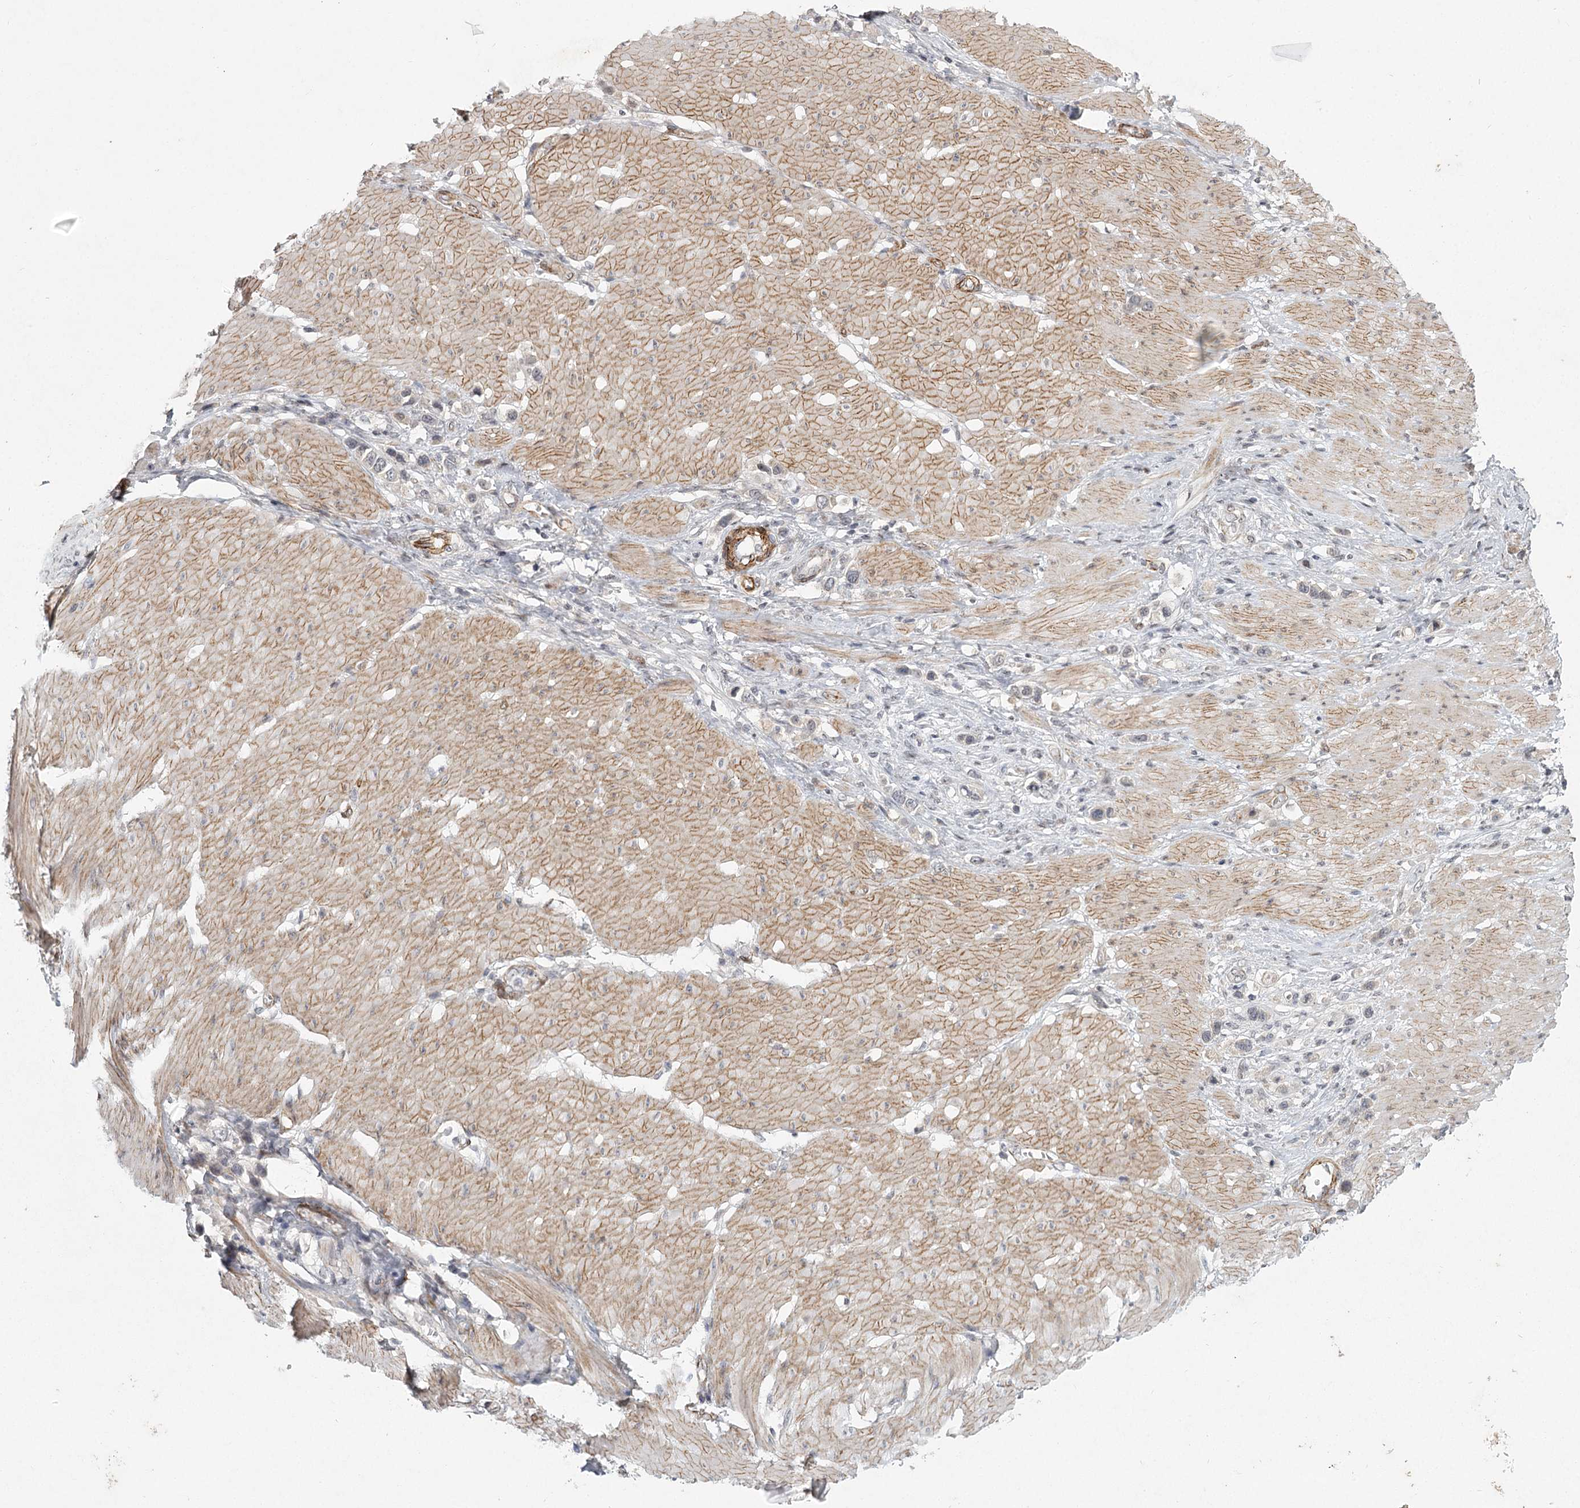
{"staining": {"intensity": "negative", "quantity": "none", "location": "none"}, "tissue": "stomach cancer", "cell_type": "Tumor cells", "image_type": "cancer", "snomed": [{"axis": "morphology", "description": "Normal tissue, NOS"}, {"axis": "morphology", "description": "Adenocarcinoma, NOS"}, {"axis": "topography", "description": "Stomach, upper"}, {"axis": "topography", "description": "Stomach"}], "caption": "Adenocarcinoma (stomach) was stained to show a protein in brown. There is no significant positivity in tumor cells.", "gene": "MEPE", "patient": {"sex": "female", "age": 65}}